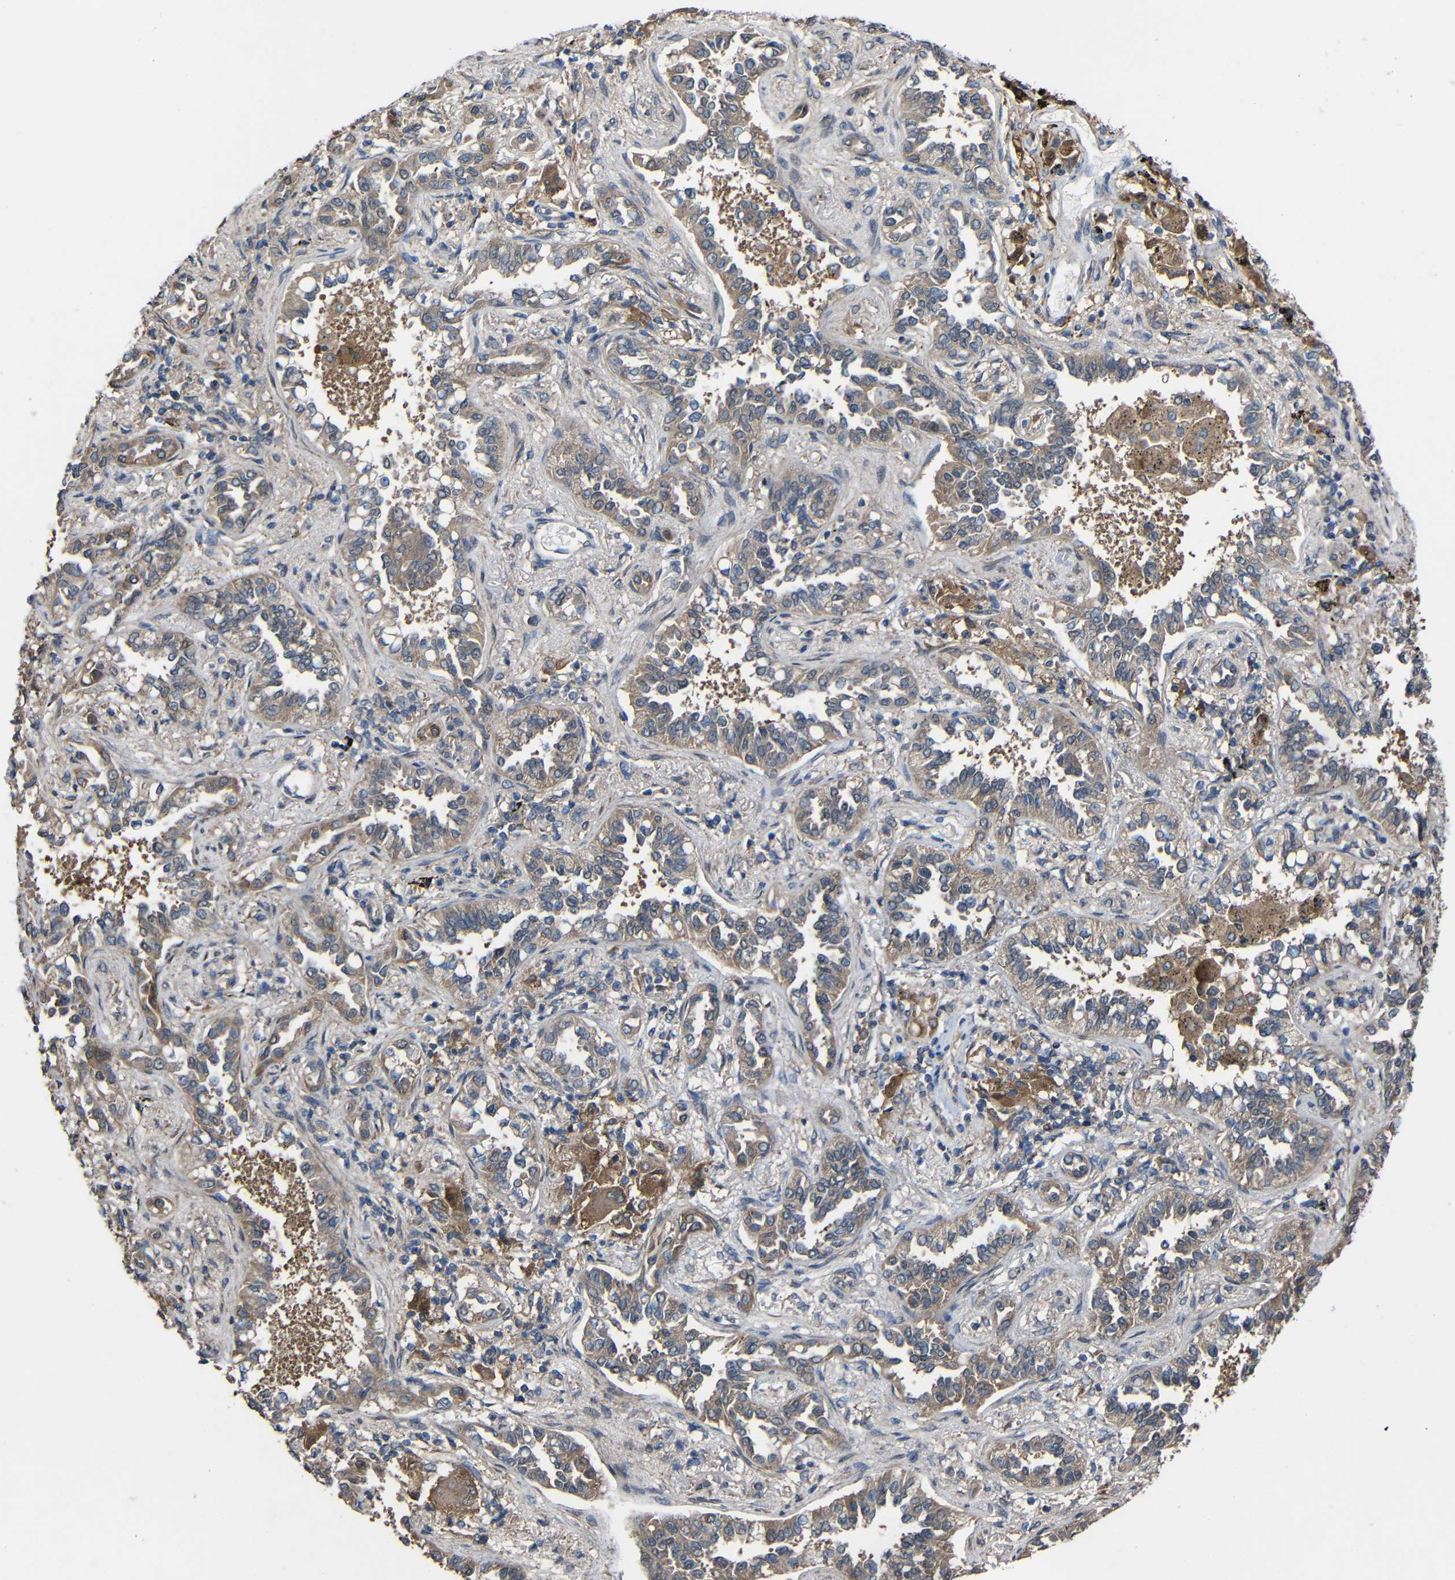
{"staining": {"intensity": "weak", "quantity": ">75%", "location": "cytoplasmic/membranous"}, "tissue": "lung cancer", "cell_type": "Tumor cells", "image_type": "cancer", "snomed": [{"axis": "morphology", "description": "Normal tissue, NOS"}, {"axis": "morphology", "description": "Adenocarcinoma, NOS"}, {"axis": "topography", "description": "Lung"}], "caption": "Lung adenocarcinoma was stained to show a protein in brown. There is low levels of weak cytoplasmic/membranous expression in approximately >75% of tumor cells. The staining is performed using DAB (3,3'-diaminobenzidine) brown chromogen to label protein expression. The nuclei are counter-stained blue using hematoxylin.", "gene": "CHST9", "patient": {"sex": "male", "age": 59}}